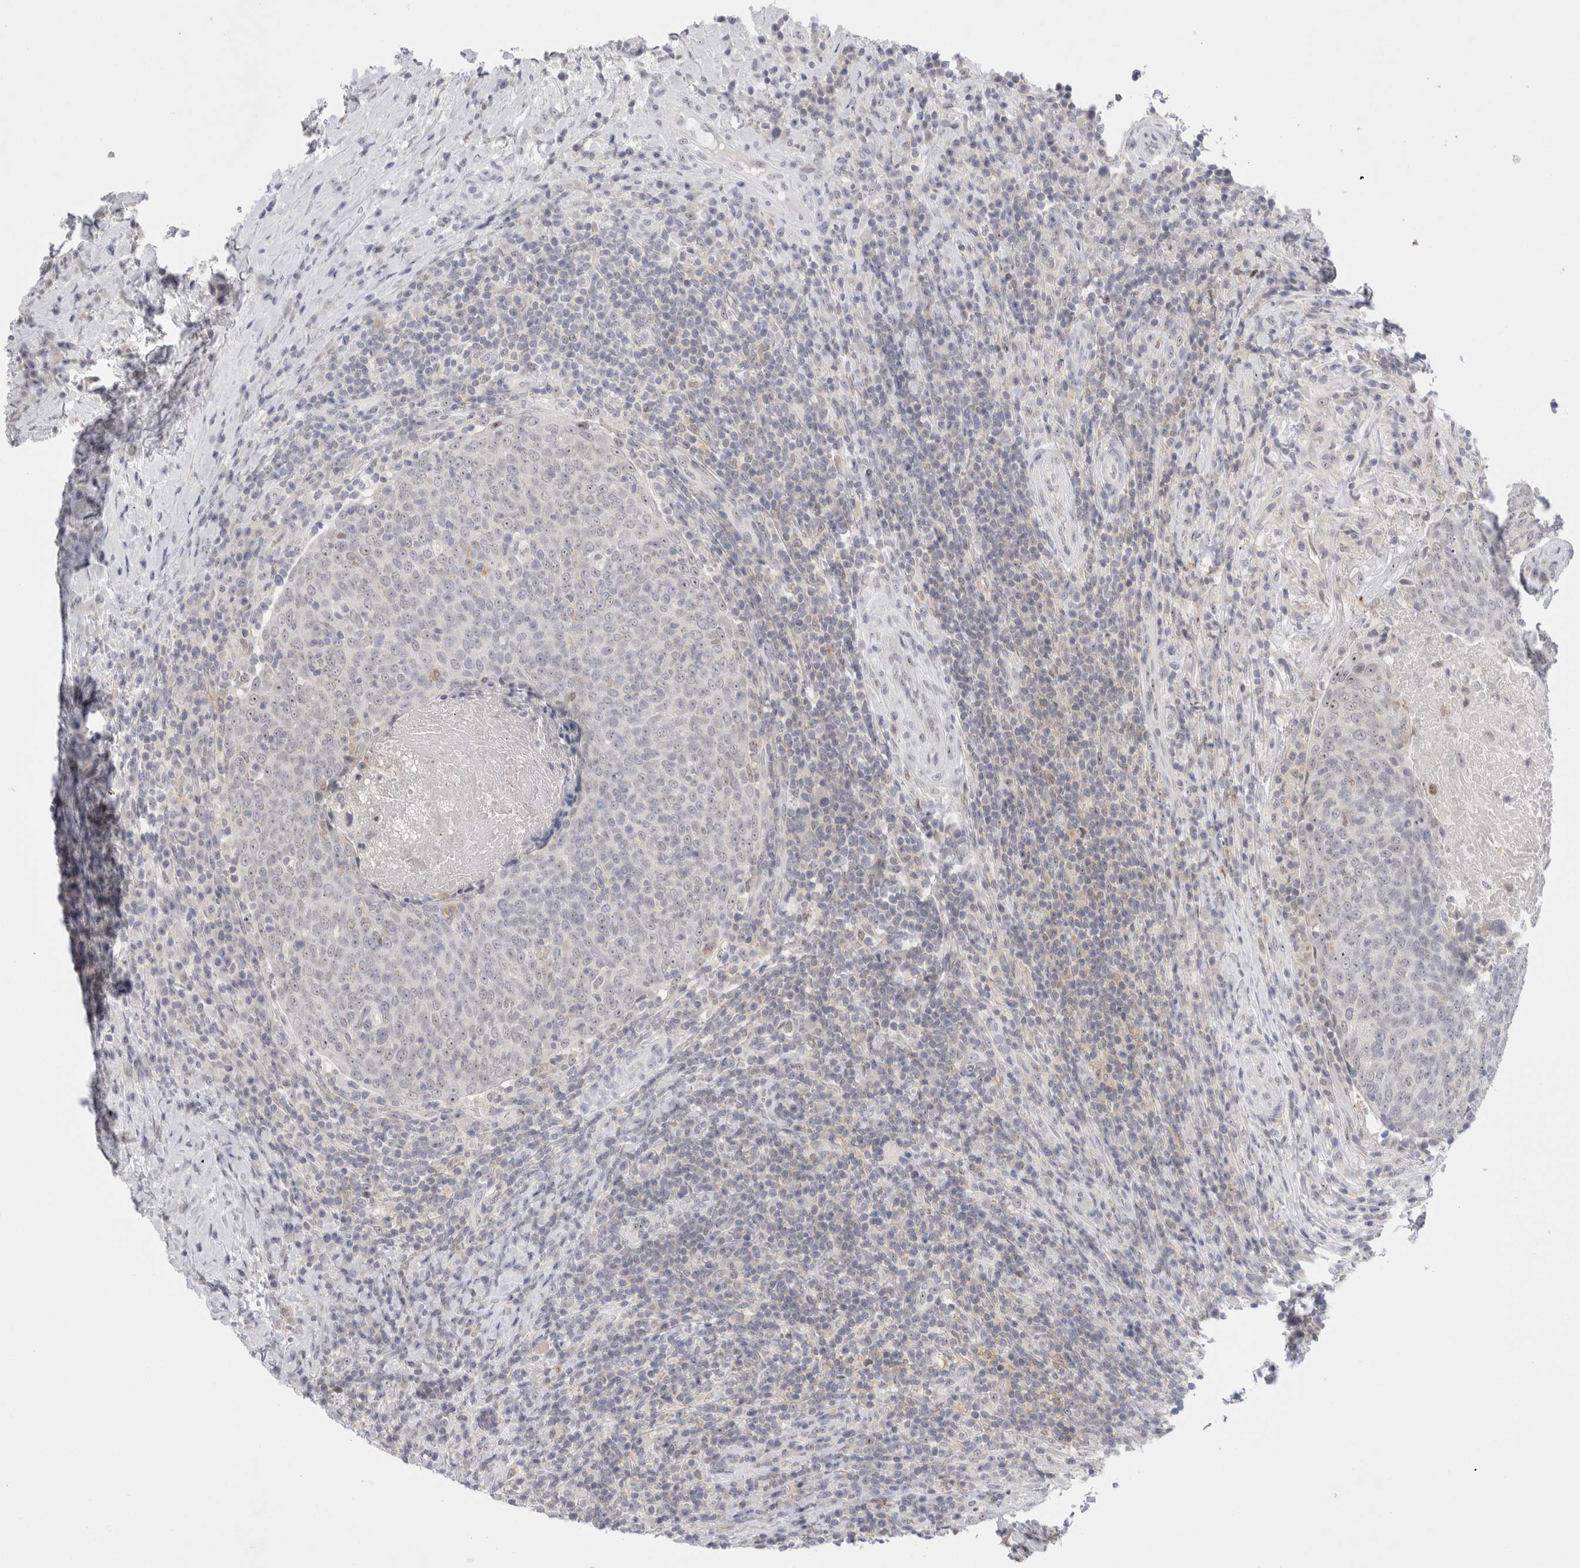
{"staining": {"intensity": "weak", "quantity": ">75%", "location": "nuclear"}, "tissue": "head and neck cancer", "cell_type": "Tumor cells", "image_type": "cancer", "snomed": [{"axis": "morphology", "description": "Squamous cell carcinoma, NOS"}, {"axis": "morphology", "description": "Squamous cell carcinoma, metastatic, NOS"}, {"axis": "topography", "description": "Lymph node"}, {"axis": "topography", "description": "Head-Neck"}], "caption": "There is low levels of weak nuclear expression in tumor cells of head and neck squamous cell carcinoma, as demonstrated by immunohistochemical staining (brown color).", "gene": "CERS5", "patient": {"sex": "male", "age": 62}}